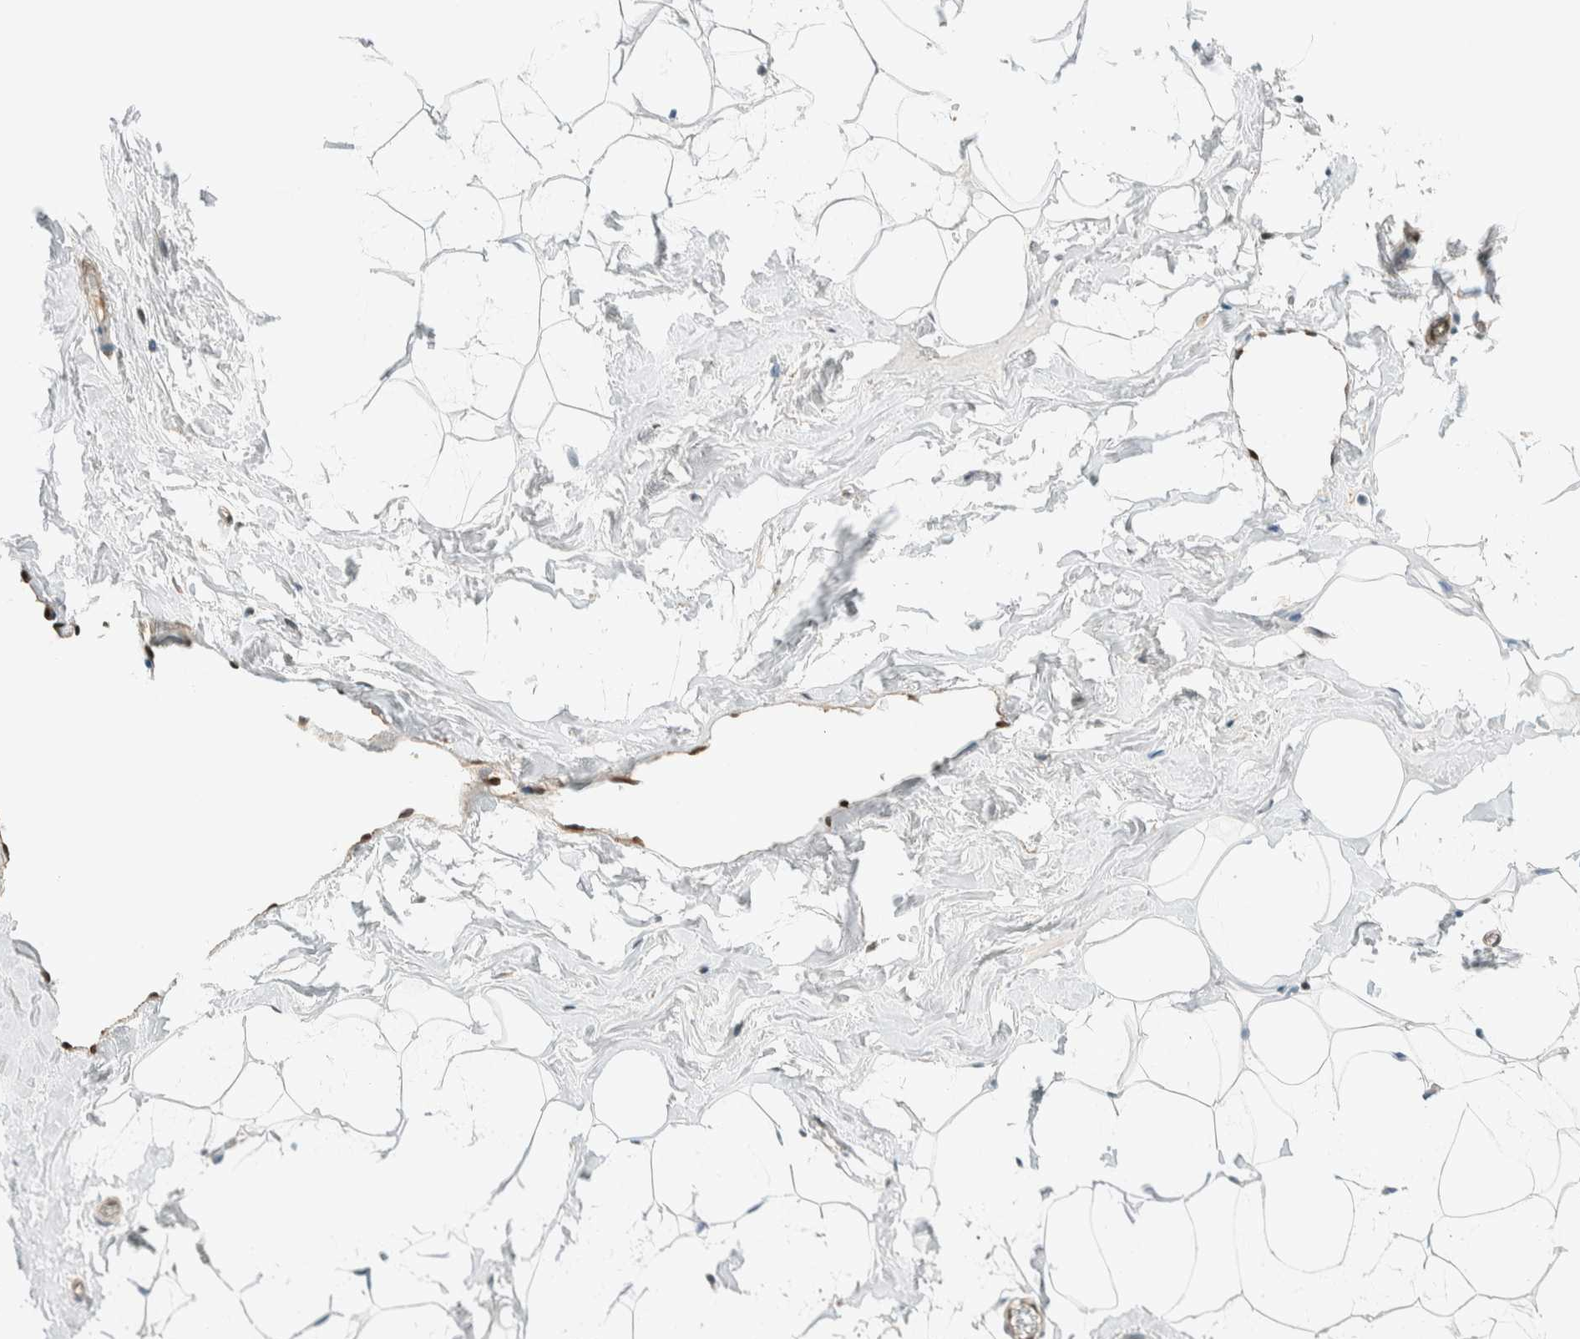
{"staining": {"intensity": "negative", "quantity": "none", "location": "none"}, "tissue": "adipose tissue", "cell_type": "Adipocytes", "image_type": "normal", "snomed": [{"axis": "morphology", "description": "Normal tissue, NOS"}, {"axis": "morphology", "description": "Fibrosis, NOS"}, {"axis": "topography", "description": "Breast"}, {"axis": "topography", "description": "Adipose tissue"}], "caption": "A histopathology image of human adipose tissue is negative for staining in adipocytes. (DAB (3,3'-diaminobenzidine) IHC with hematoxylin counter stain).", "gene": "NXN", "patient": {"sex": "female", "age": 39}}